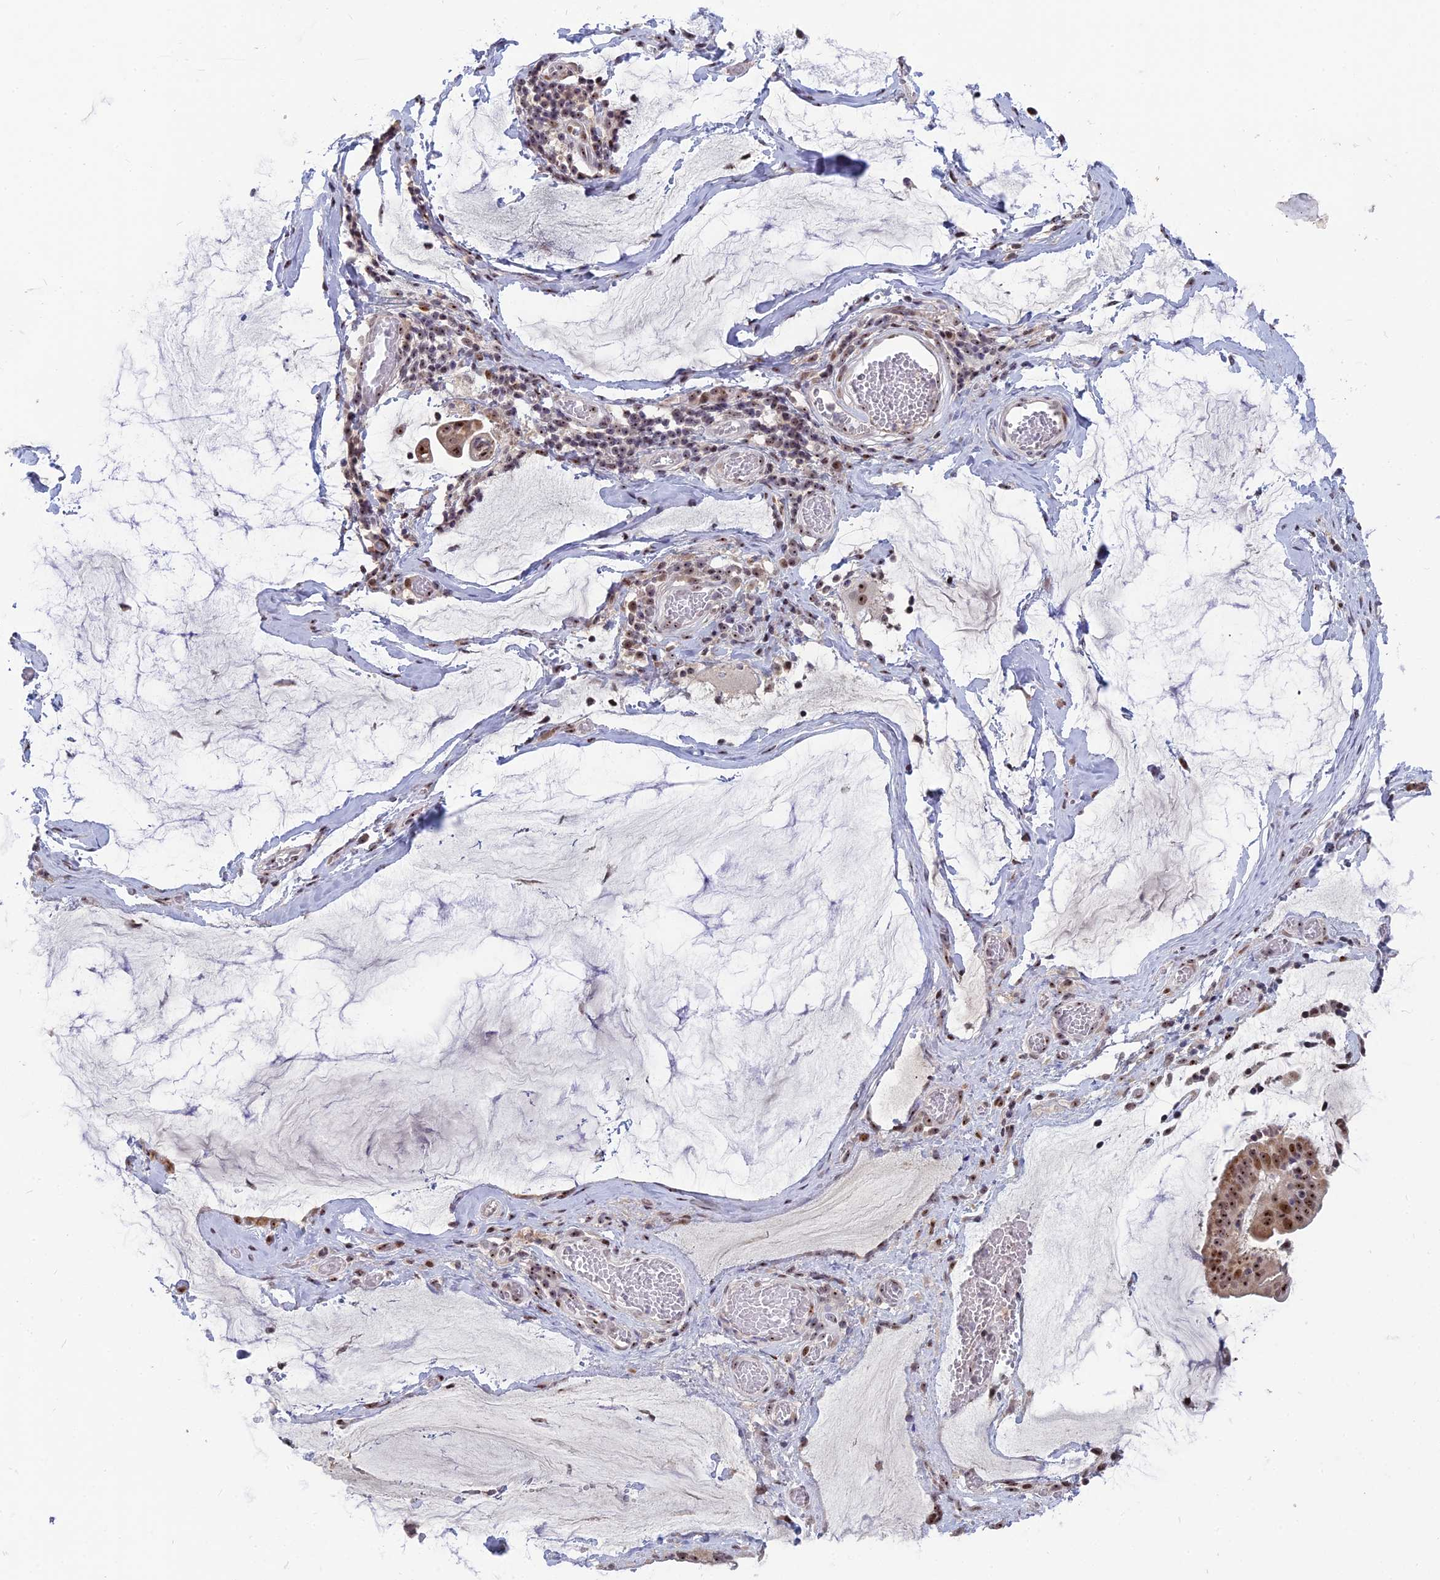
{"staining": {"intensity": "moderate", "quantity": ">75%", "location": "nuclear"}, "tissue": "ovarian cancer", "cell_type": "Tumor cells", "image_type": "cancer", "snomed": [{"axis": "morphology", "description": "Cystadenocarcinoma, mucinous, NOS"}, {"axis": "topography", "description": "Ovary"}], "caption": "A photomicrograph showing moderate nuclear staining in about >75% of tumor cells in mucinous cystadenocarcinoma (ovarian), as visualized by brown immunohistochemical staining.", "gene": "FAM131A", "patient": {"sex": "female", "age": 73}}